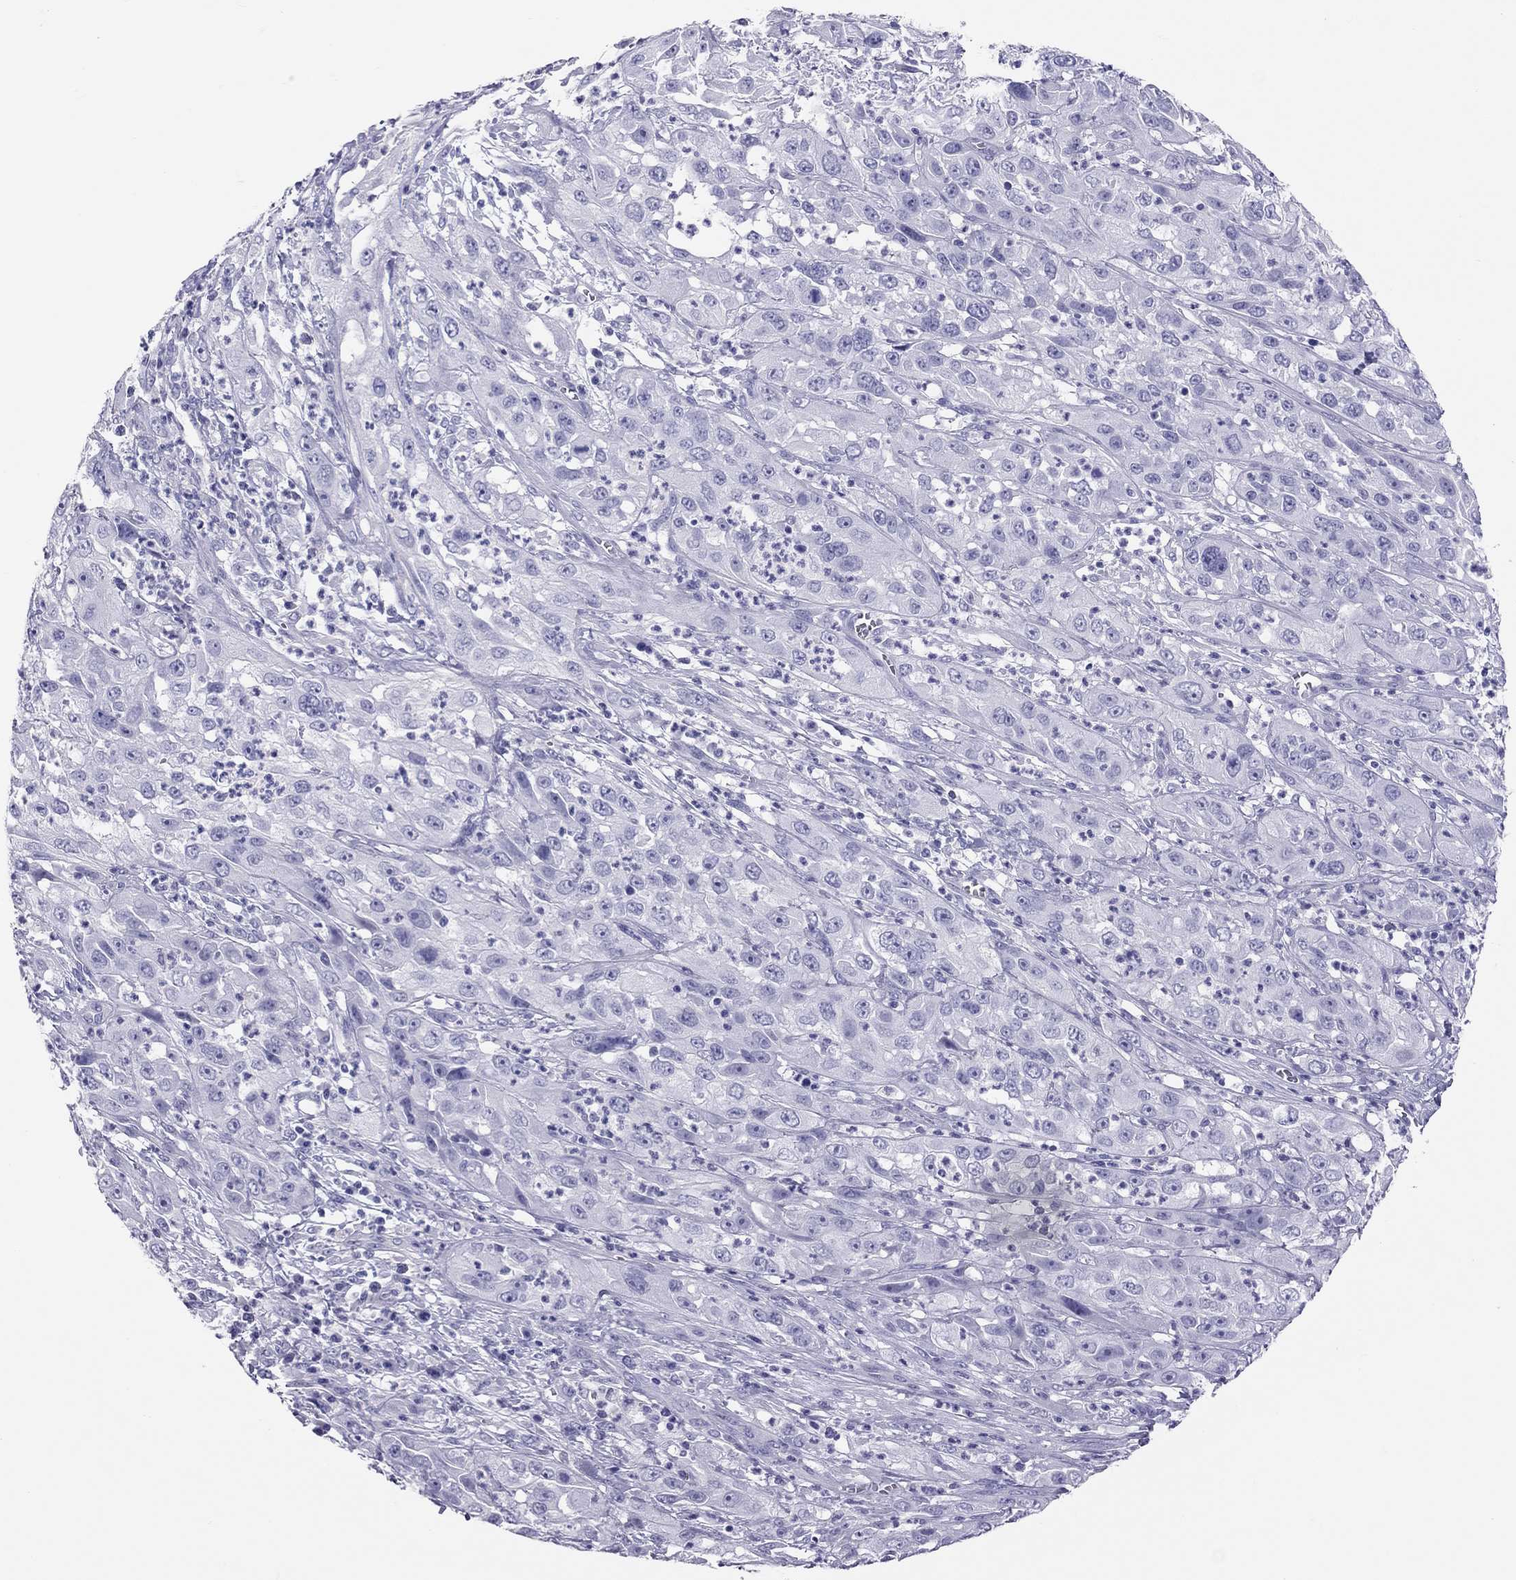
{"staining": {"intensity": "negative", "quantity": "none", "location": "none"}, "tissue": "cervical cancer", "cell_type": "Tumor cells", "image_type": "cancer", "snomed": [{"axis": "morphology", "description": "Squamous cell carcinoma, NOS"}, {"axis": "topography", "description": "Cervix"}], "caption": "There is no significant staining in tumor cells of cervical cancer. The staining is performed using DAB brown chromogen with nuclei counter-stained in using hematoxylin.", "gene": "PSMB11", "patient": {"sex": "female", "age": 32}}